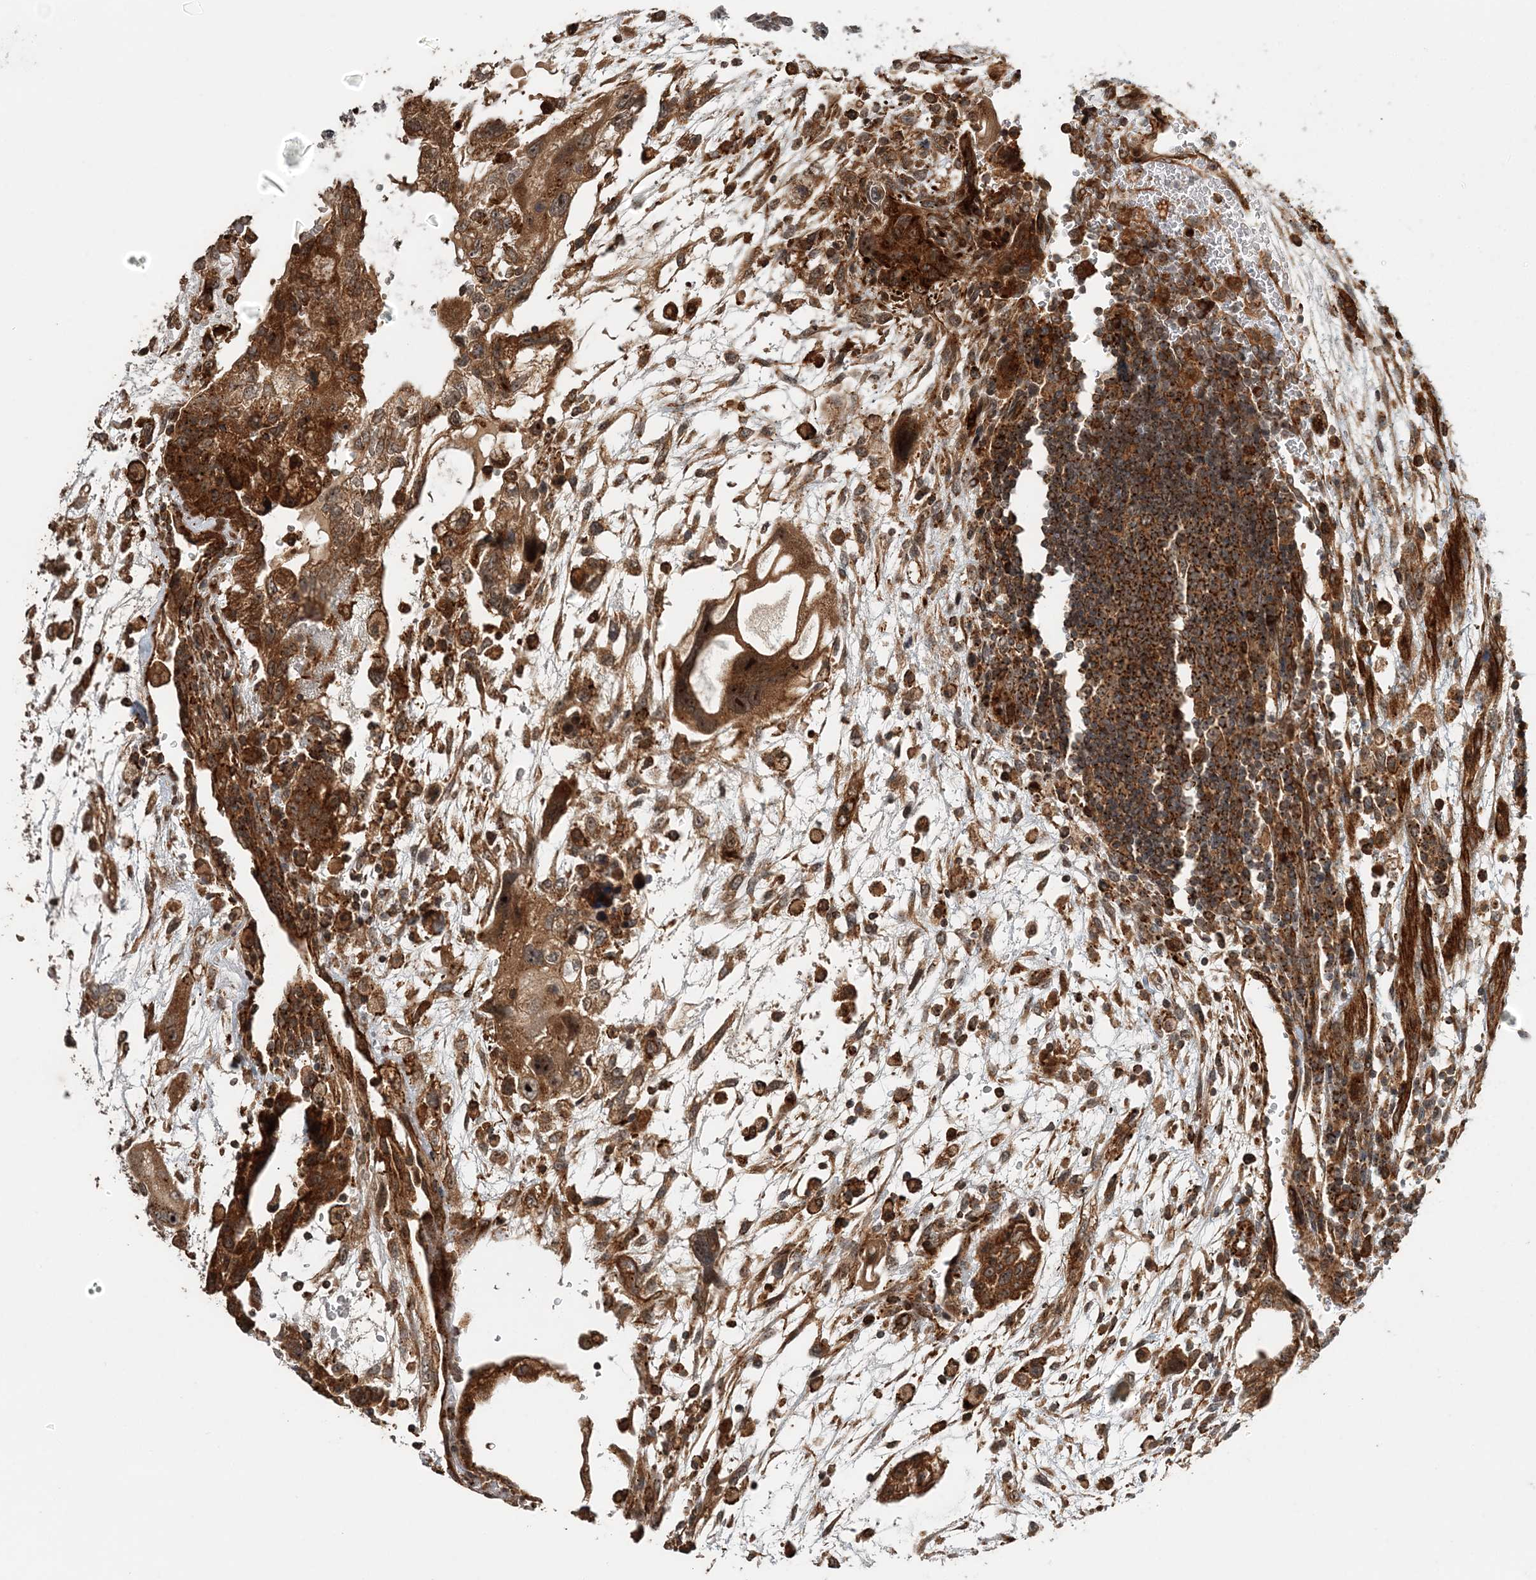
{"staining": {"intensity": "strong", "quantity": ">75%", "location": "cytoplasmic/membranous,nuclear"}, "tissue": "testis cancer", "cell_type": "Tumor cells", "image_type": "cancer", "snomed": [{"axis": "morphology", "description": "Carcinoma, Embryonal, NOS"}, {"axis": "topography", "description": "Testis"}], "caption": "DAB immunohistochemical staining of human testis embryonal carcinoma exhibits strong cytoplasmic/membranous and nuclear protein expression in about >75% of tumor cells. Ihc stains the protein of interest in brown and the nuclei are stained blue.", "gene": "UBTD2", "patient": {"sex": "male", "age": 36}}